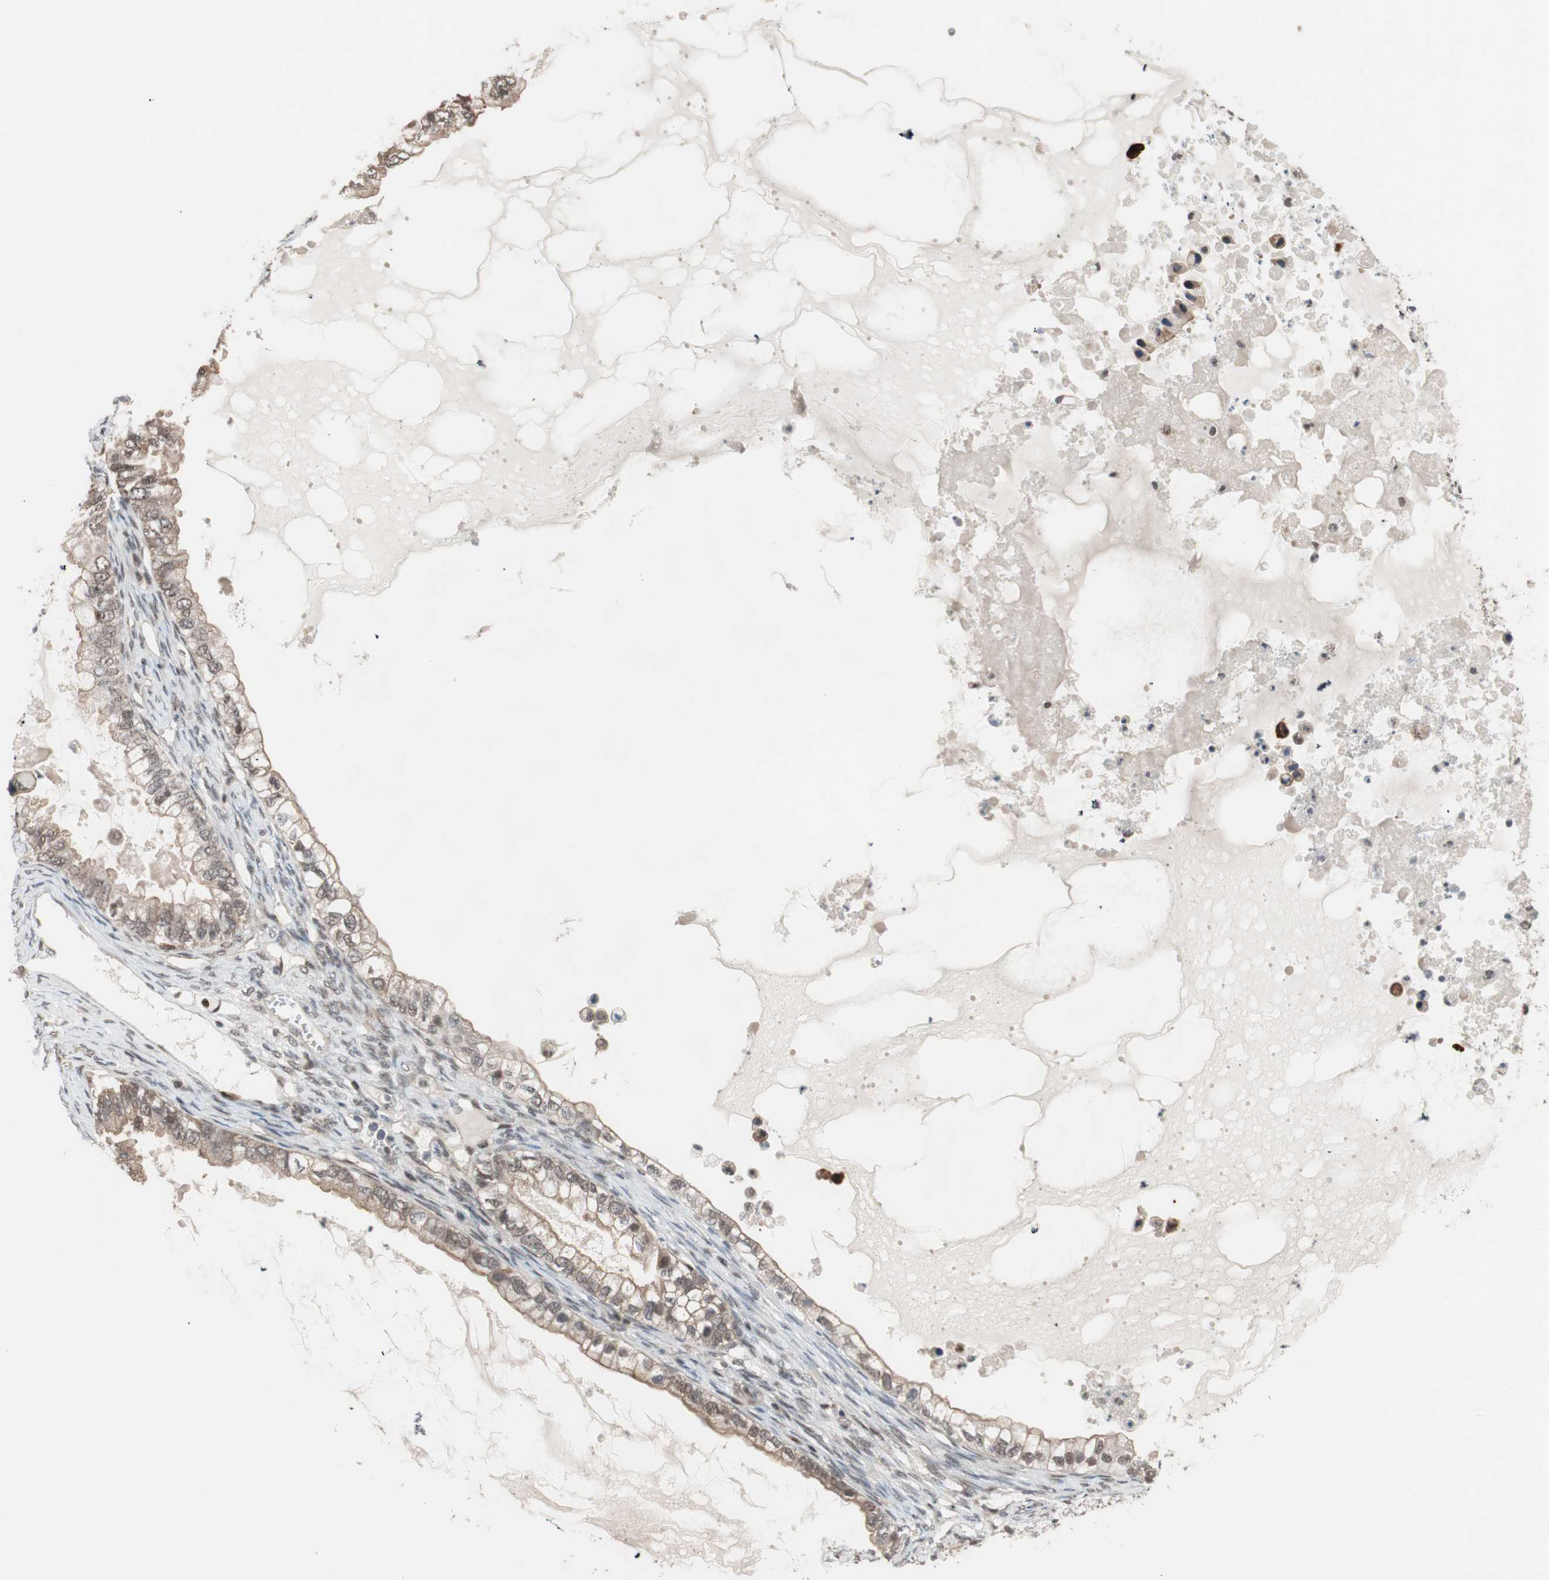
{"staining": {"intensity": "weak", "quantity": "25%-75%", "location": "cytoplasmic/membranous"}, "tissue": "ovarian cancer", "cell_type": "Tumor cells", "image_type": "cancer", "snomed": [{"axis": "morphology", "description": "Cystadenocarcinoma, mucinous, NOS"}, {"axis": "topography", "description": "Ovary"}], "caption": "A micrograph showing weak cytoplasmic/membranous staining in approximately 25%-75% of tumor cells in mucinous cystadenocarcinoma (ovarian), as visualized by brown immunohistochemical staining.", "gene": "DRAP1", "patient": {"sex": "female", "age": 80}}